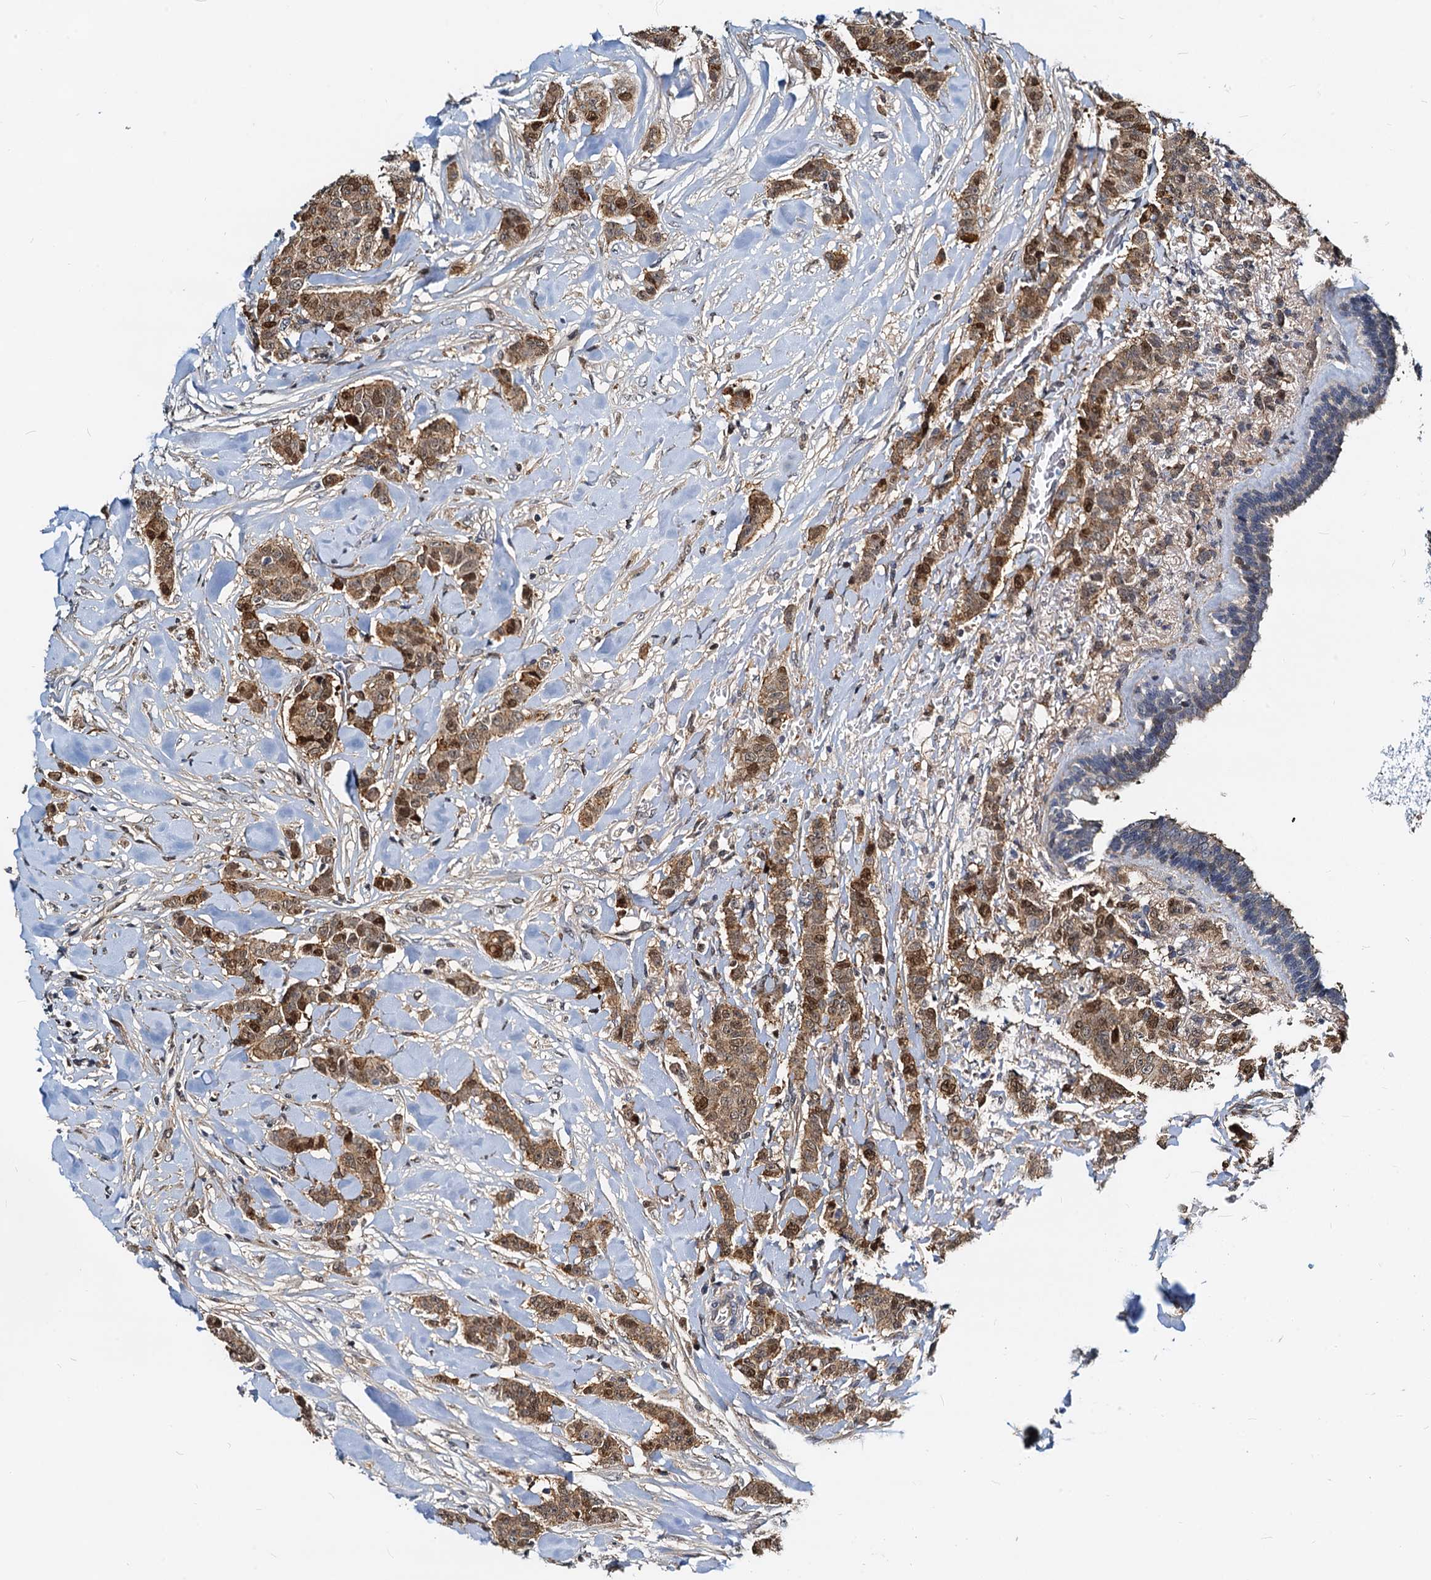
{"staining": {"intensity": "strong", "quantity": ">75%", "location": "cytoplasmic/membranous,nuclear"}, "tissue": "breast cancer", "cell_type": "Tumor cells", "image_type": "cancer", "snomed": [{"axis": "morphology", "description": "Duct carcinoma"}, {"axis": "topography", "description": "Breast"}], "caption": "An image showing strong cytoplasmic/membranous and nuclear positivity in approximately >75% of tumor cells in intraductal carcinoma (breast), as visualized by brown immunohistochemical staining.", "gene": "PTGES3", "patient": {"sex": "female", "age": 40}}